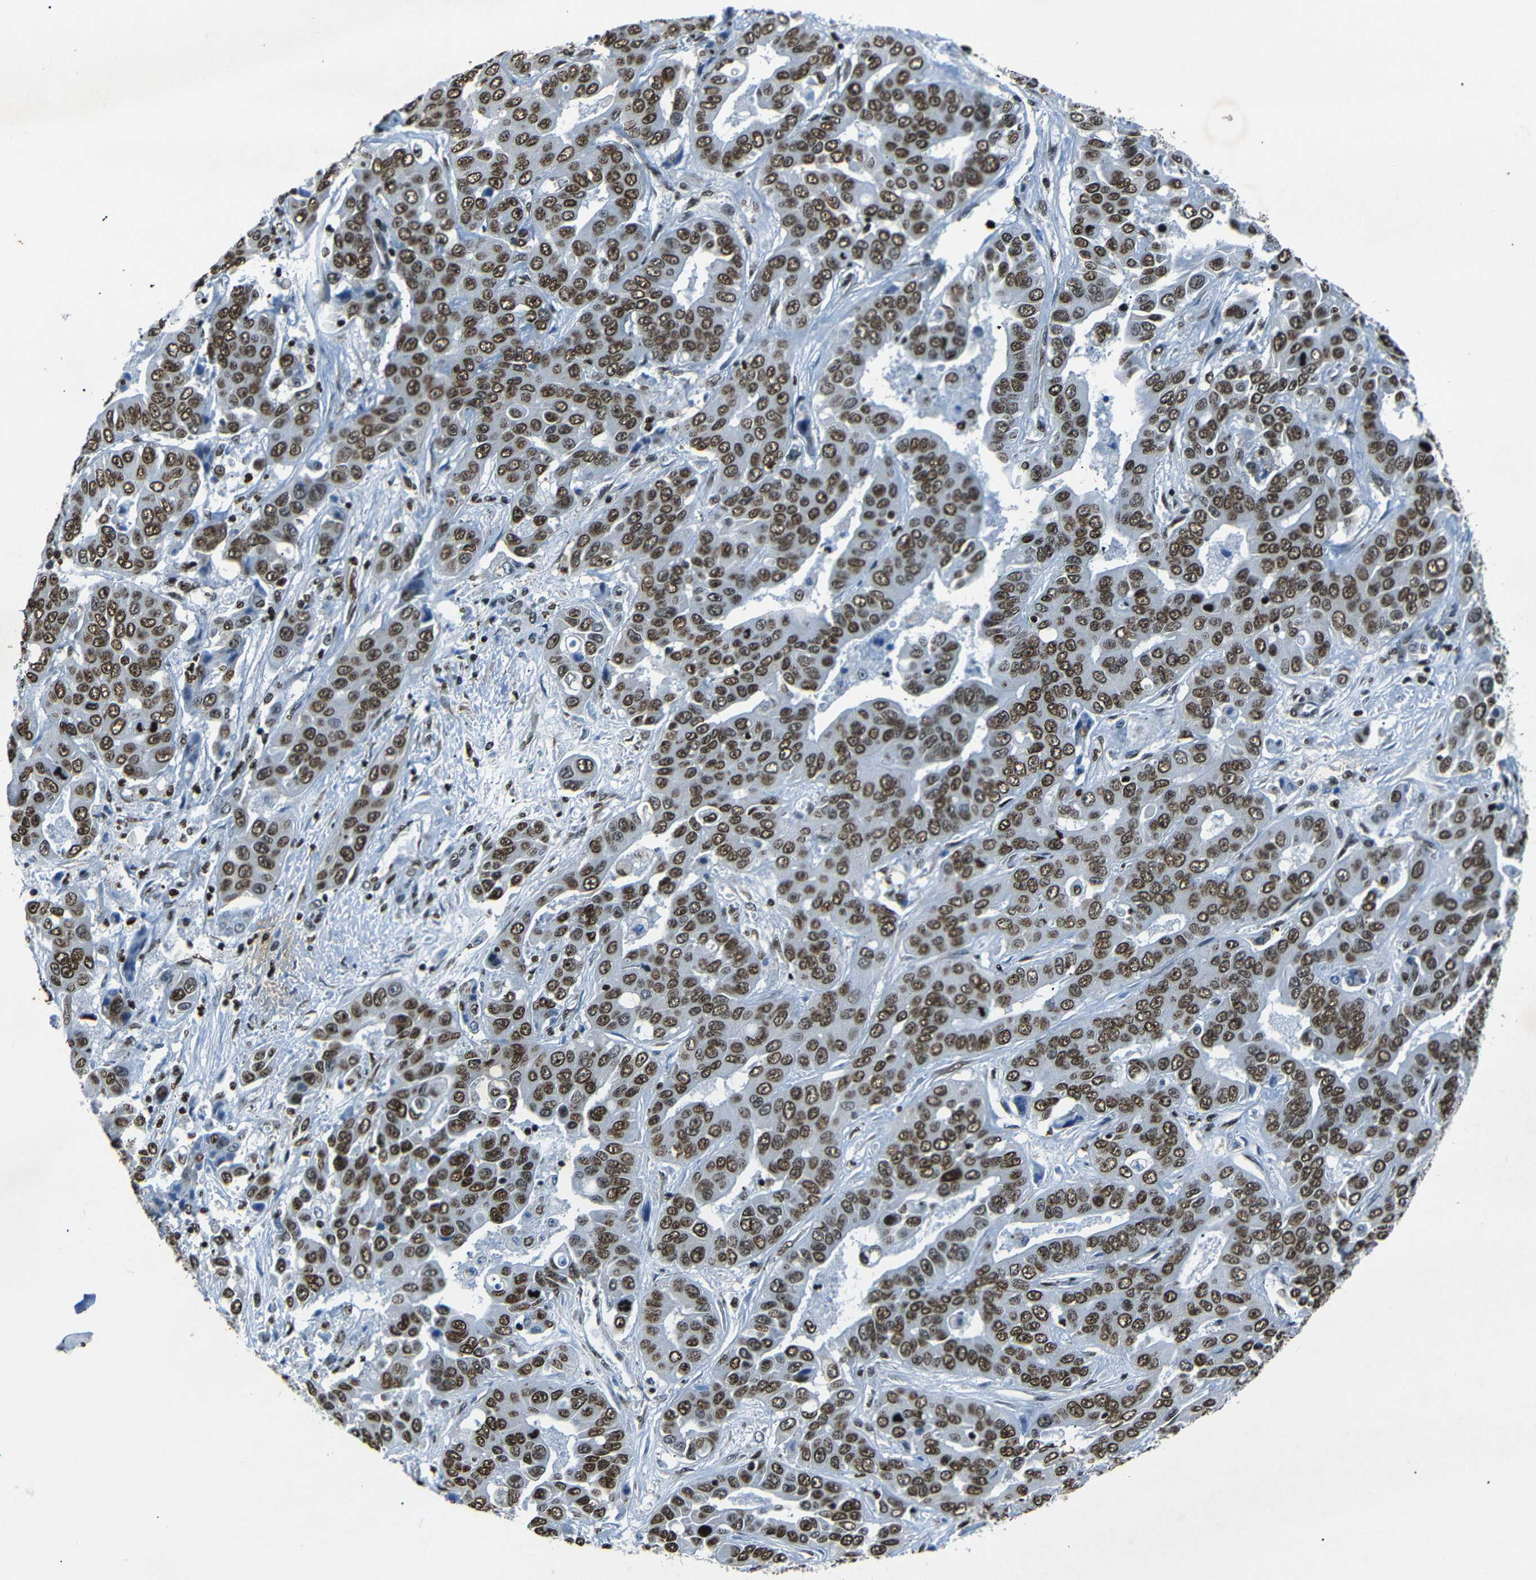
{"staining": {"intensity": "strong", "quantity": ">75%", "location": "nuclear"}, "tissue": "liver cancer", "cell_type": "Tumor cells", "image_type": "cancer", "snomed": [{"axis": "morphology", "description": "Cholangiocarcinoma"}, {"axis": "topography", "description": "Liver"}], "caption": "The image demonstrates staining of liver cholangiocarcinoma, revealing strong nuclear protein positivity (brown color) within tumor cells.", "gene": "HMGN1", "patient": {"sex": "female", "age": 52}}